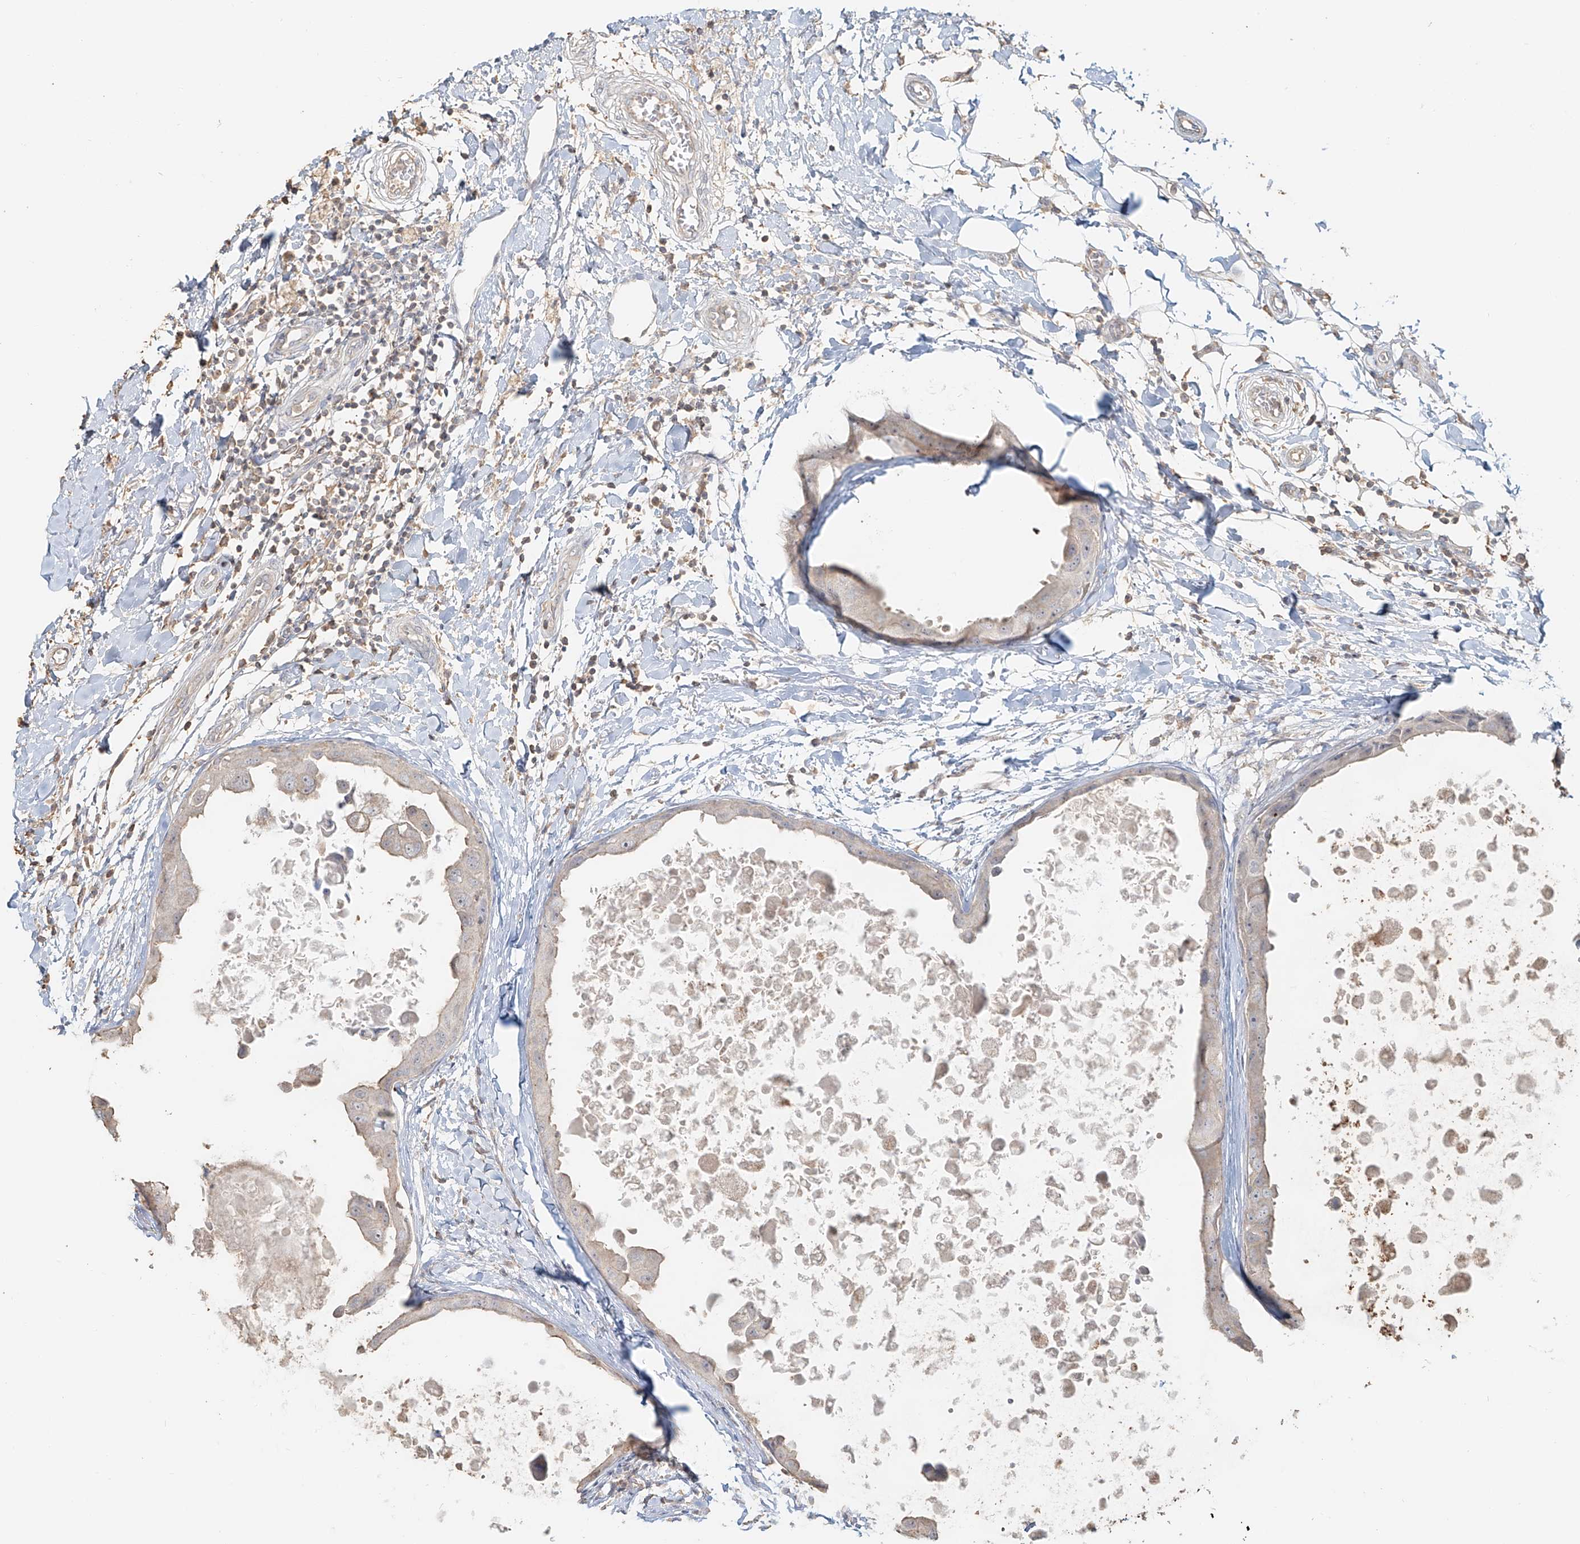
{"staining": {"intensity": "negative", "quantity": "none", "location": "none"}, "tissue": "breast cancer", "cell_type": "Tumor cells", "image_type": "cancer", "snomed": [{"axis": "morphology", "description": "Duct carcinoma"}, {"axis": "topography", "description": "Breast"}], "caption": "Tumor cells are negative for brown protein staining in breast cancer (intraductal carcinoma).", "gene": "NPHS1", "patient": {"sex": "female", "age": 27}}